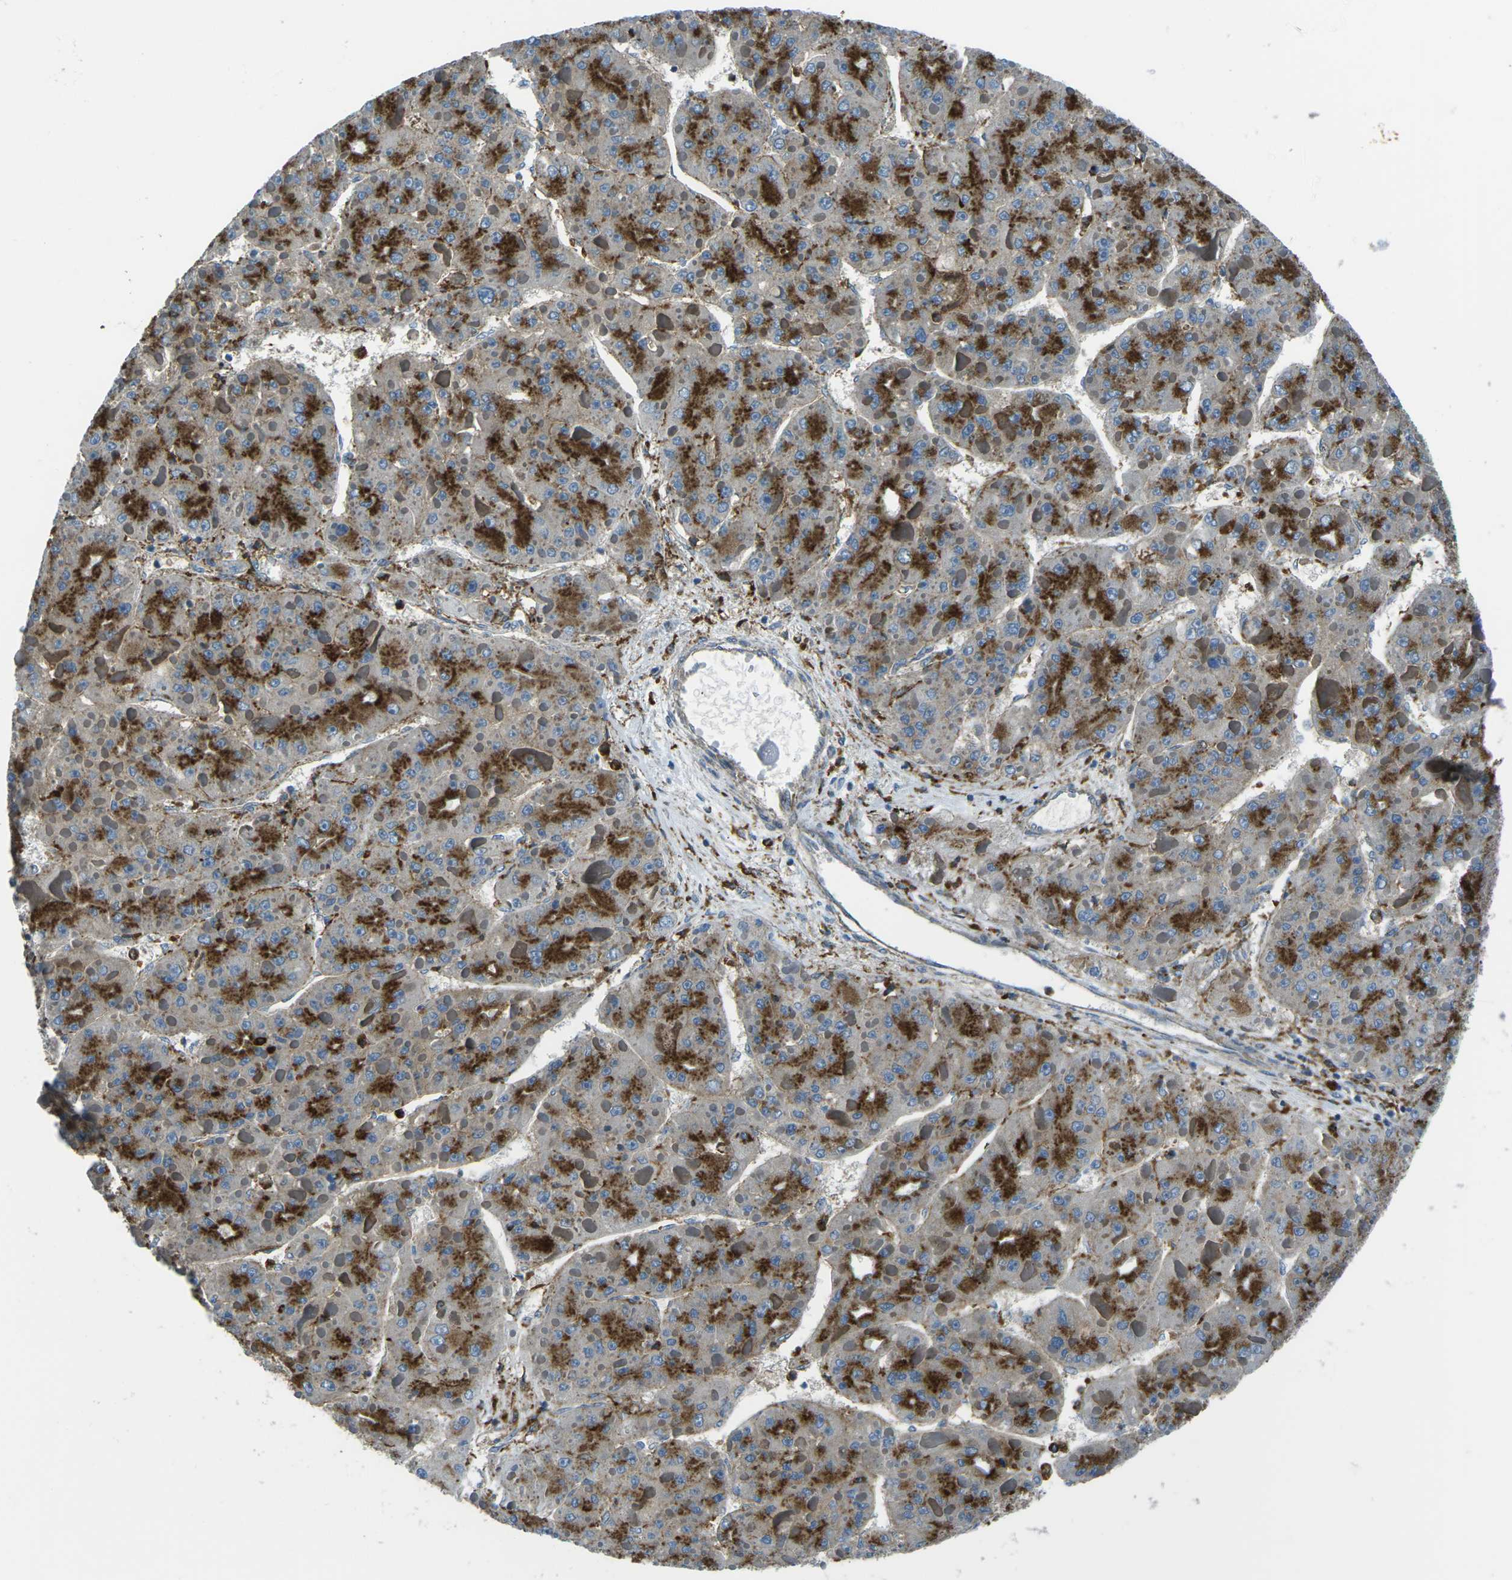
{"staining": {"intensity": "strong", "quantity": "25%-75%", "location": "cytoplasmic/membranous"}, "tissue": "liver cancer", "cell_type": "Tumor cells", "image_type": "cancer", "snomed": [{"axis": "morphology", "description": "Carcinoma, Hepatocellular, NOS"}, {"axis": "topography", "description": "Liver"}], "caption": "Immunohistochemistry (IHC) of liver cancer shows high levels of strong cytoplasmic/membranous expression in approximately 25%-75% of tumor cells. The protein is stained brown, and the nuclei are stained in blue (DAB (3,3'-diaminobenzidine) IHC with brightfield microscopy, high magnification).", "gene": "CDK17", "patient": {"sex": "female", "age": 73}}